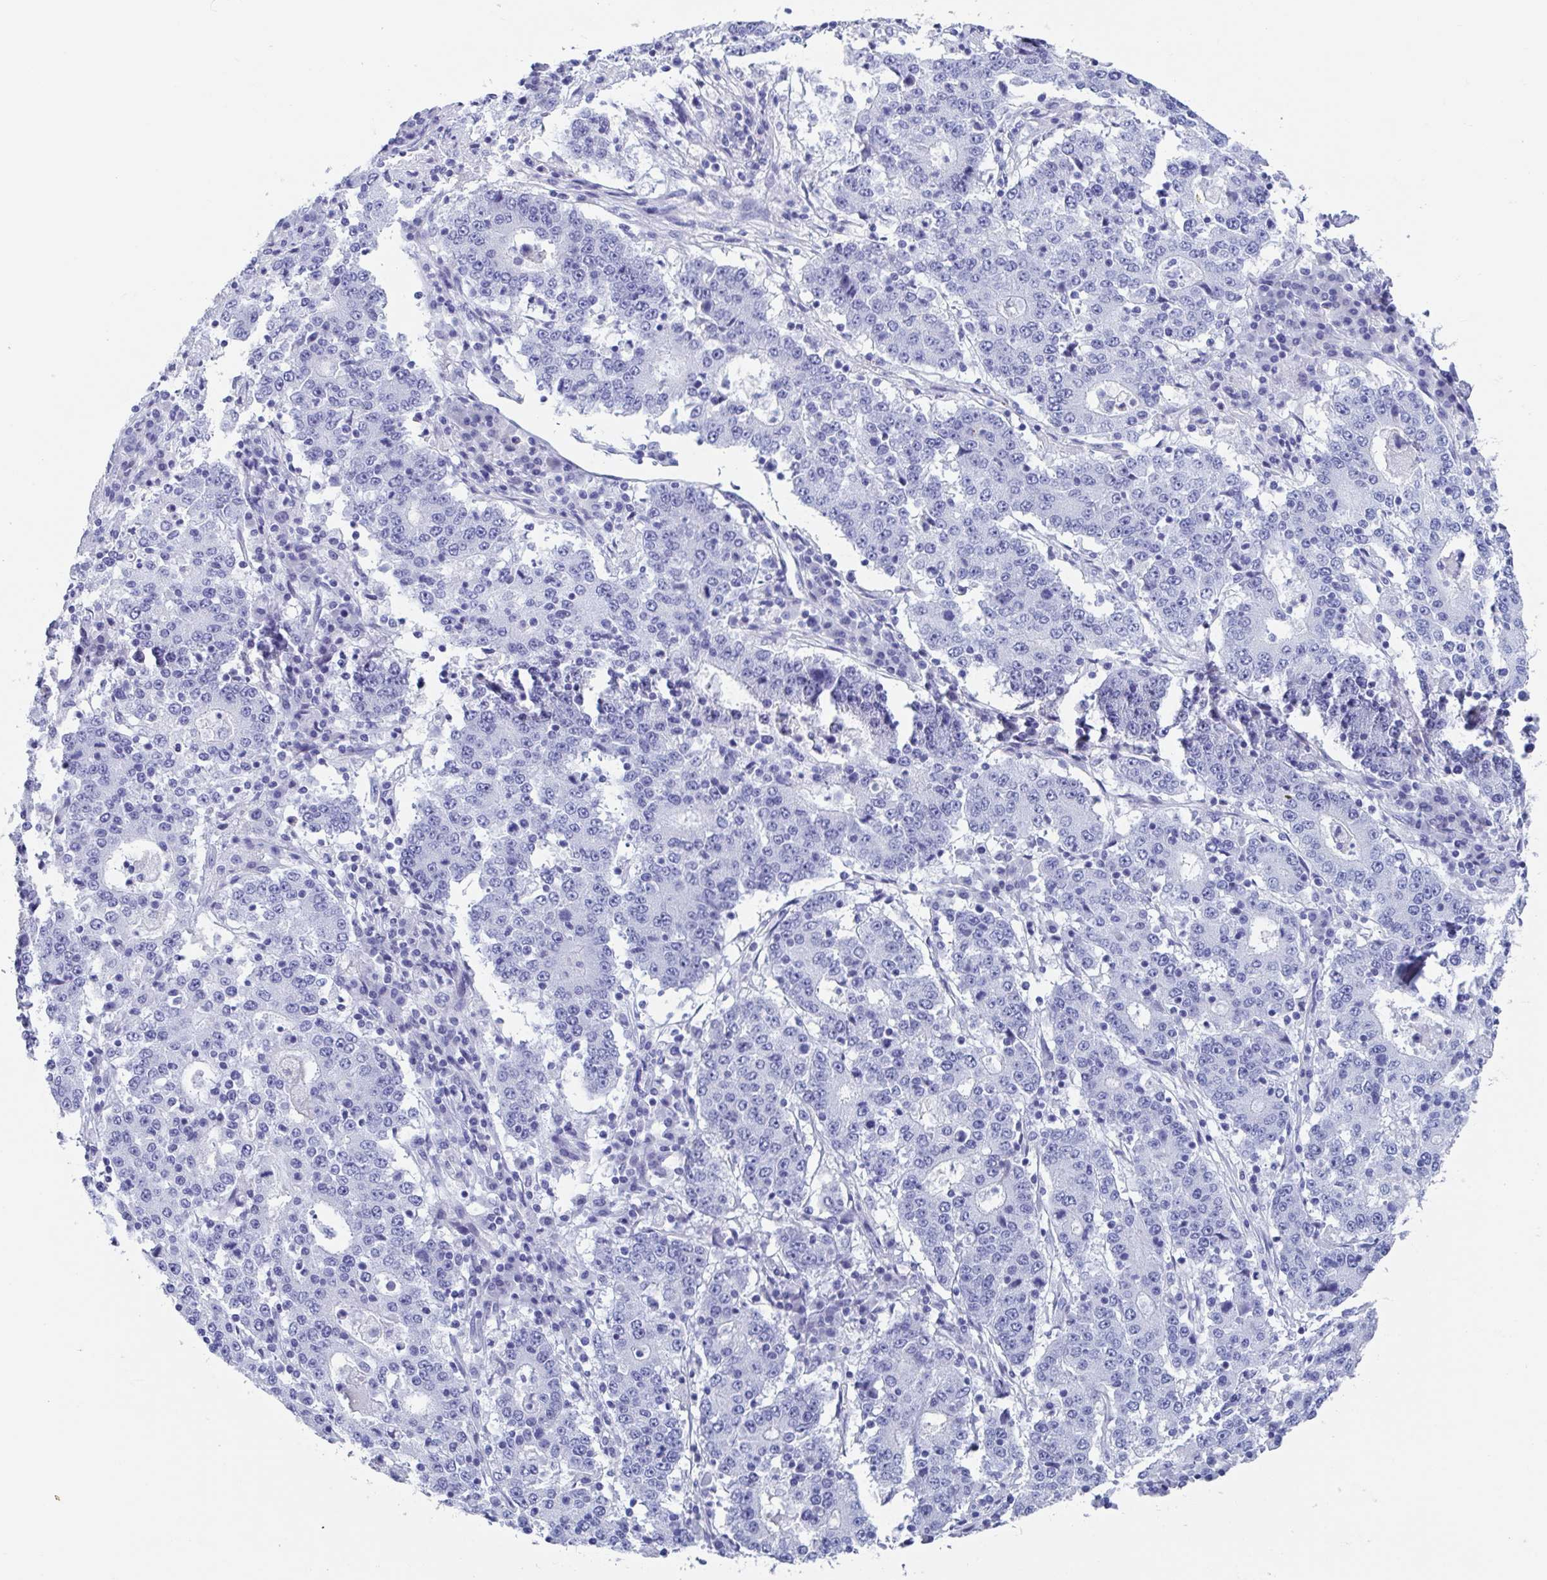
{"staining": {"intensity": "negative", "quantity": "none", "location": "none"}, "tissue": "stomach cancer", "cell_type": "Tumor cells", "image_type": "cancer", "snomed": [{"axis": "morphology", "description": "Adenocarcinoma, NOS"}, {"axis": "topography", "description": "Stomach"}], "caption": "The IHC image has no significant expression in tumor cells of stomach cancer (adenocarcinoma) tissue. (DAB IHC, high magnification).", "gene": "ZPBP", "patient": {"sex": "male", "age": 59}}